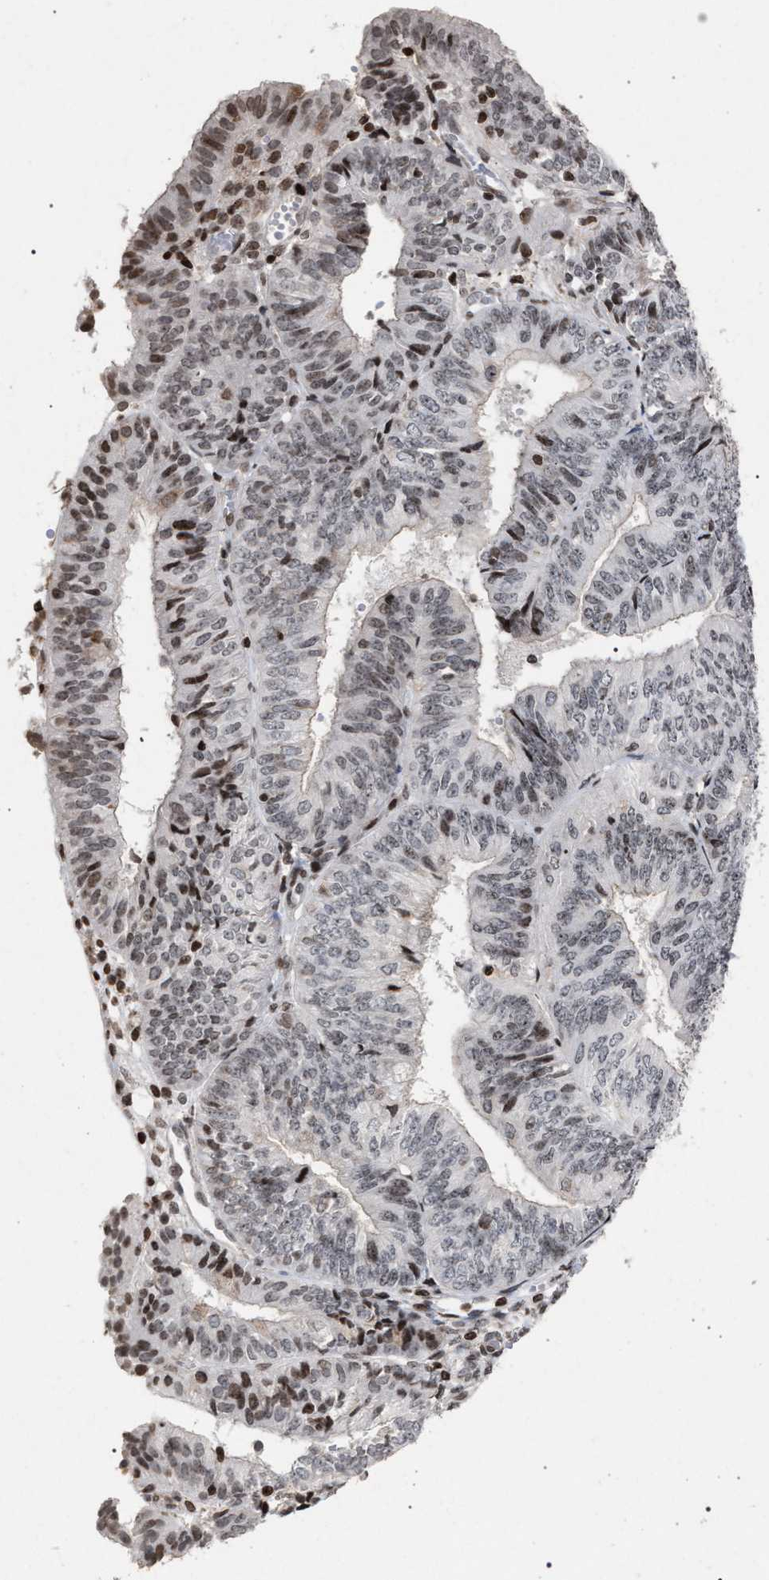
{"staining": {"intensity": "moderate", "quantity": "<25%", "location": "nuclear"}, "tissue": "endometrial cancer", "cell_type": "Tumor cells", "image_type": "cancer", "snomed": [{"axis": "morphology", "description": "Adenocarcinoma, NOS"}, {"axis": "topography", "description": "Endometrium"}], "caption": "Immunohistochemical staining of endometrial cancer (adenocarcinoma) demonstrates low levels of moderate nuclear expression in about <25% of tumor cells.", "gene": "FOXD3", "patient": {"sex": "female", "age": 58}}